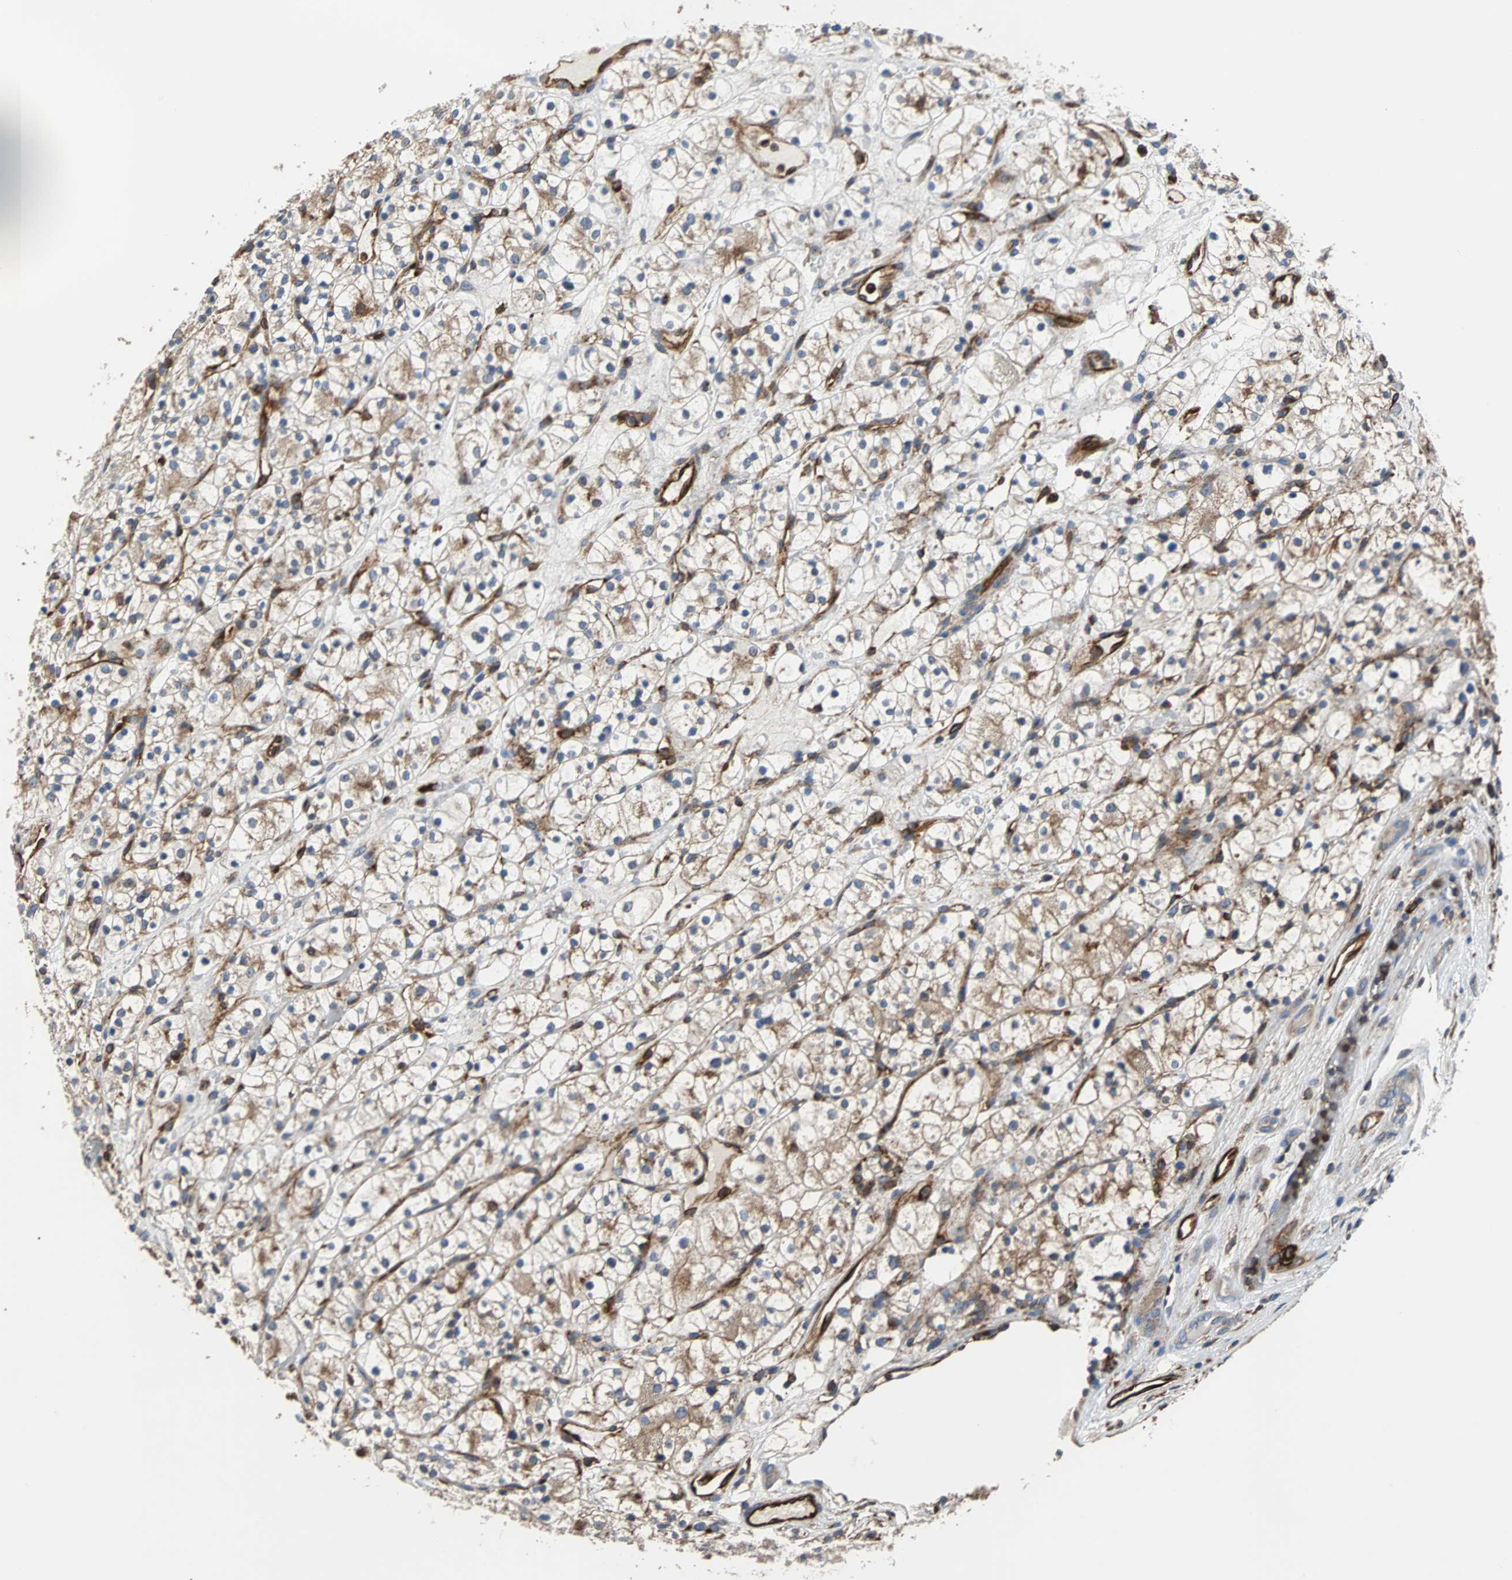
{"staining": {"intensity": "weak", "quantity": ">75%", "location": "cytoplasmic/membranous"}, "tissue": "renal cancer", "cell_type": "Tumor cells", "image_type": "cancer", "snomed": [{"axis": "morphology", "description": "Adenocarcinoma, NOS"}, {"axis": "topography", "description": "Kidney"}], "caption": "A high-resolution image shows IHC staining of adenocarcinoma (renal), which demonstrates weak cytoplasmic/membranous staining in approximately >75% of tumor cells.", "gene": "PLCG2", "patient": {"sex": "female", "age": 60}}